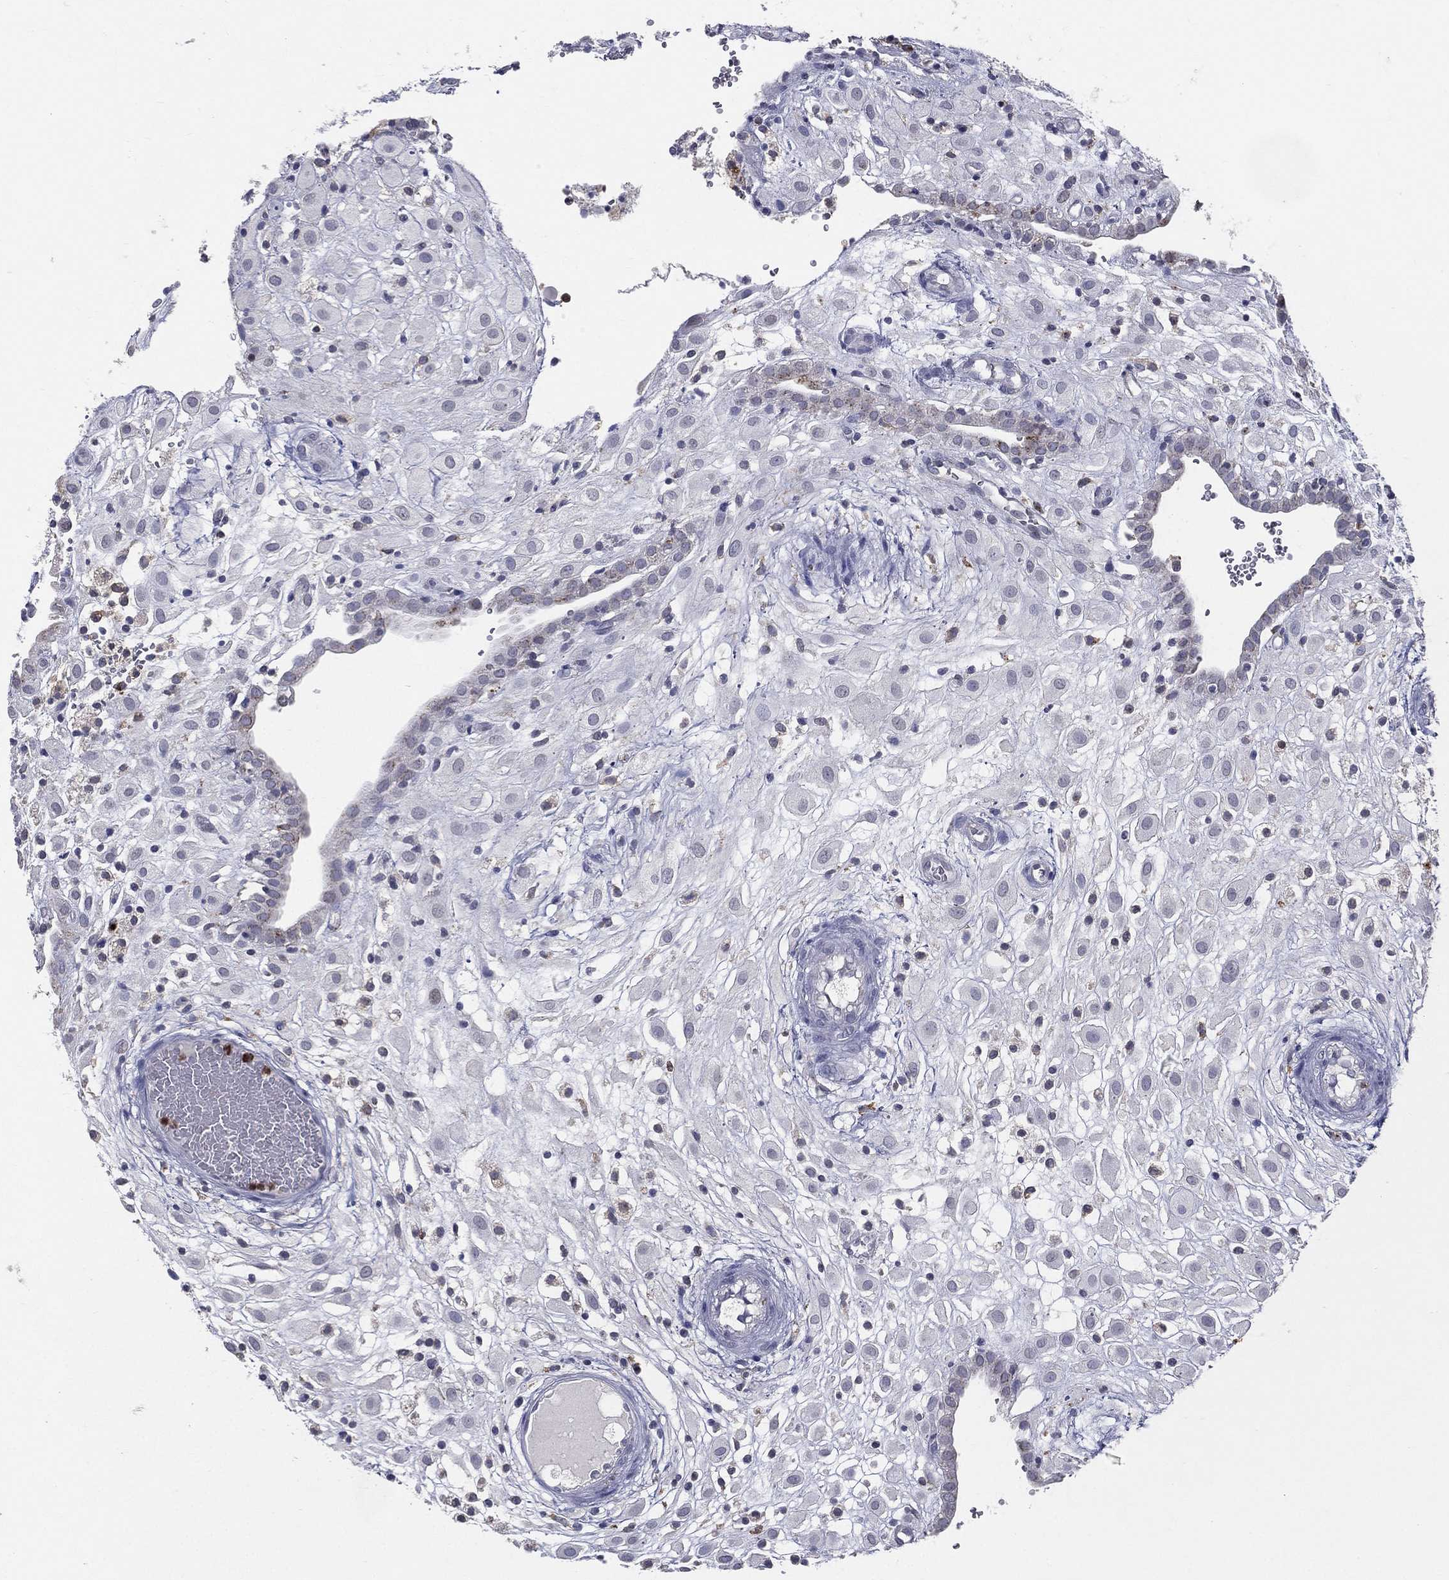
{"staining": {"intensity": "negative", "quantity": "none", "location": "none"}, "tissue": "placenta", "cell_type": "Decidual cells", "image_type": "normal", "snomed": [{"axis": "morphology", "description": "Normal tissue, NOS"}, {"axis": "topography", "description": "Placenta"}], "caption": "A high-resolution micrograph shows immunohistochemistry staining of unremarkable placenta, which displays no significant expression in decidual cells.", "gene": "EVI2B", "patient": {"sex": "female", "age": 24}}